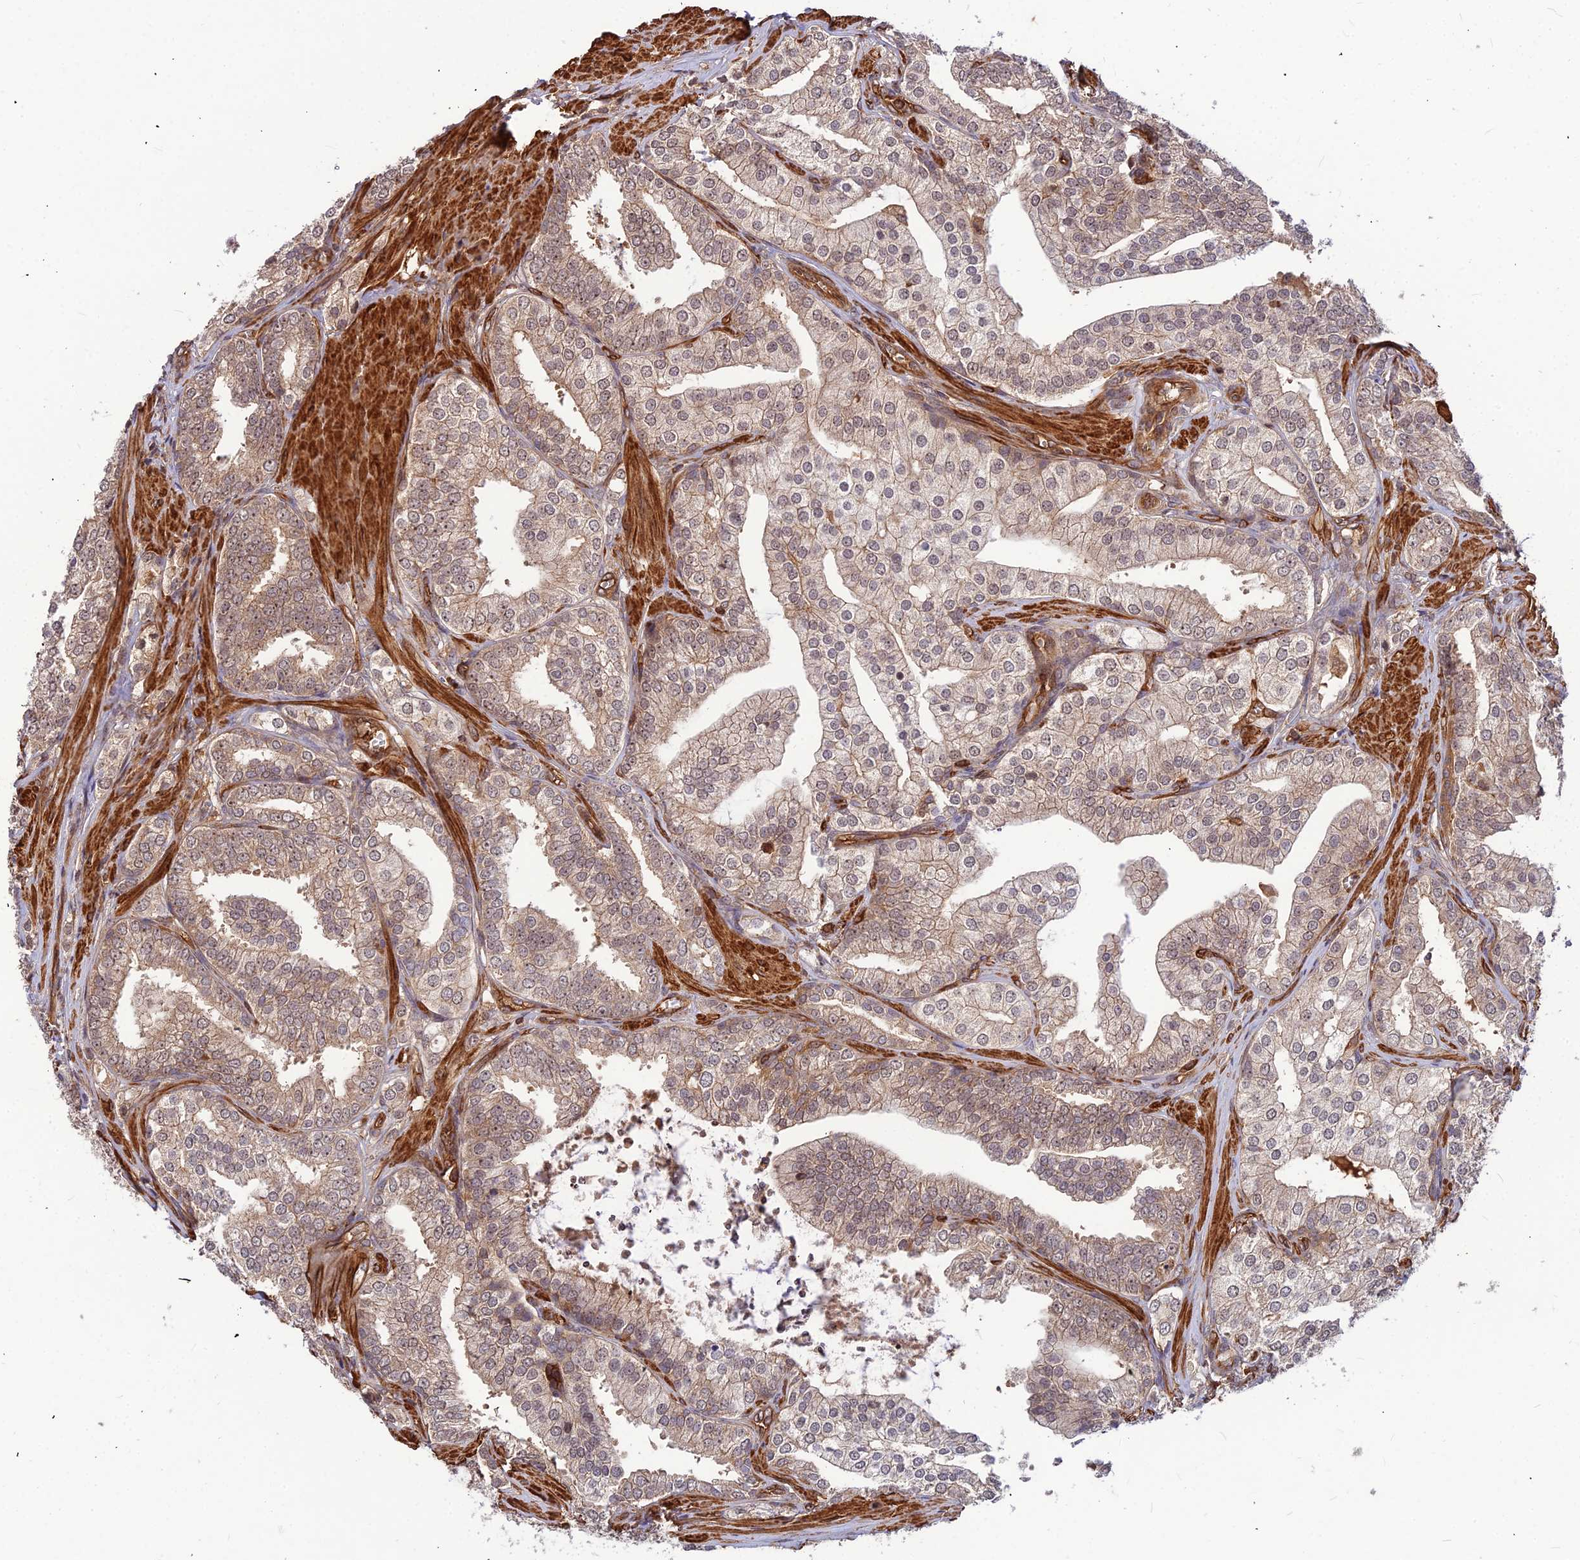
{"staining": {"intensity": "weak", "quantity": ">75%", "location": "cytoplasmic/membranous,nuclear"}, "tissue": "prostate cancer", "cell_type": "Tumor cells", "image_type": "cancer", "snomed": [{"axis": "morphology", "description": "Adenocarcinoma, High grade"}, {"axis": "topography", "description": "Prostate"}], "caption": "DAB (3,3'-diaminobenzidine) immunohistochemical staining of prostate adenocarcinoma (high-grade) shows weak cytoplasmic/membranous and nuclear protein expression in approximately >75% of tumor cells.", "gene": "ZNF467", "patient": {"sex": "male", "age": 50}}